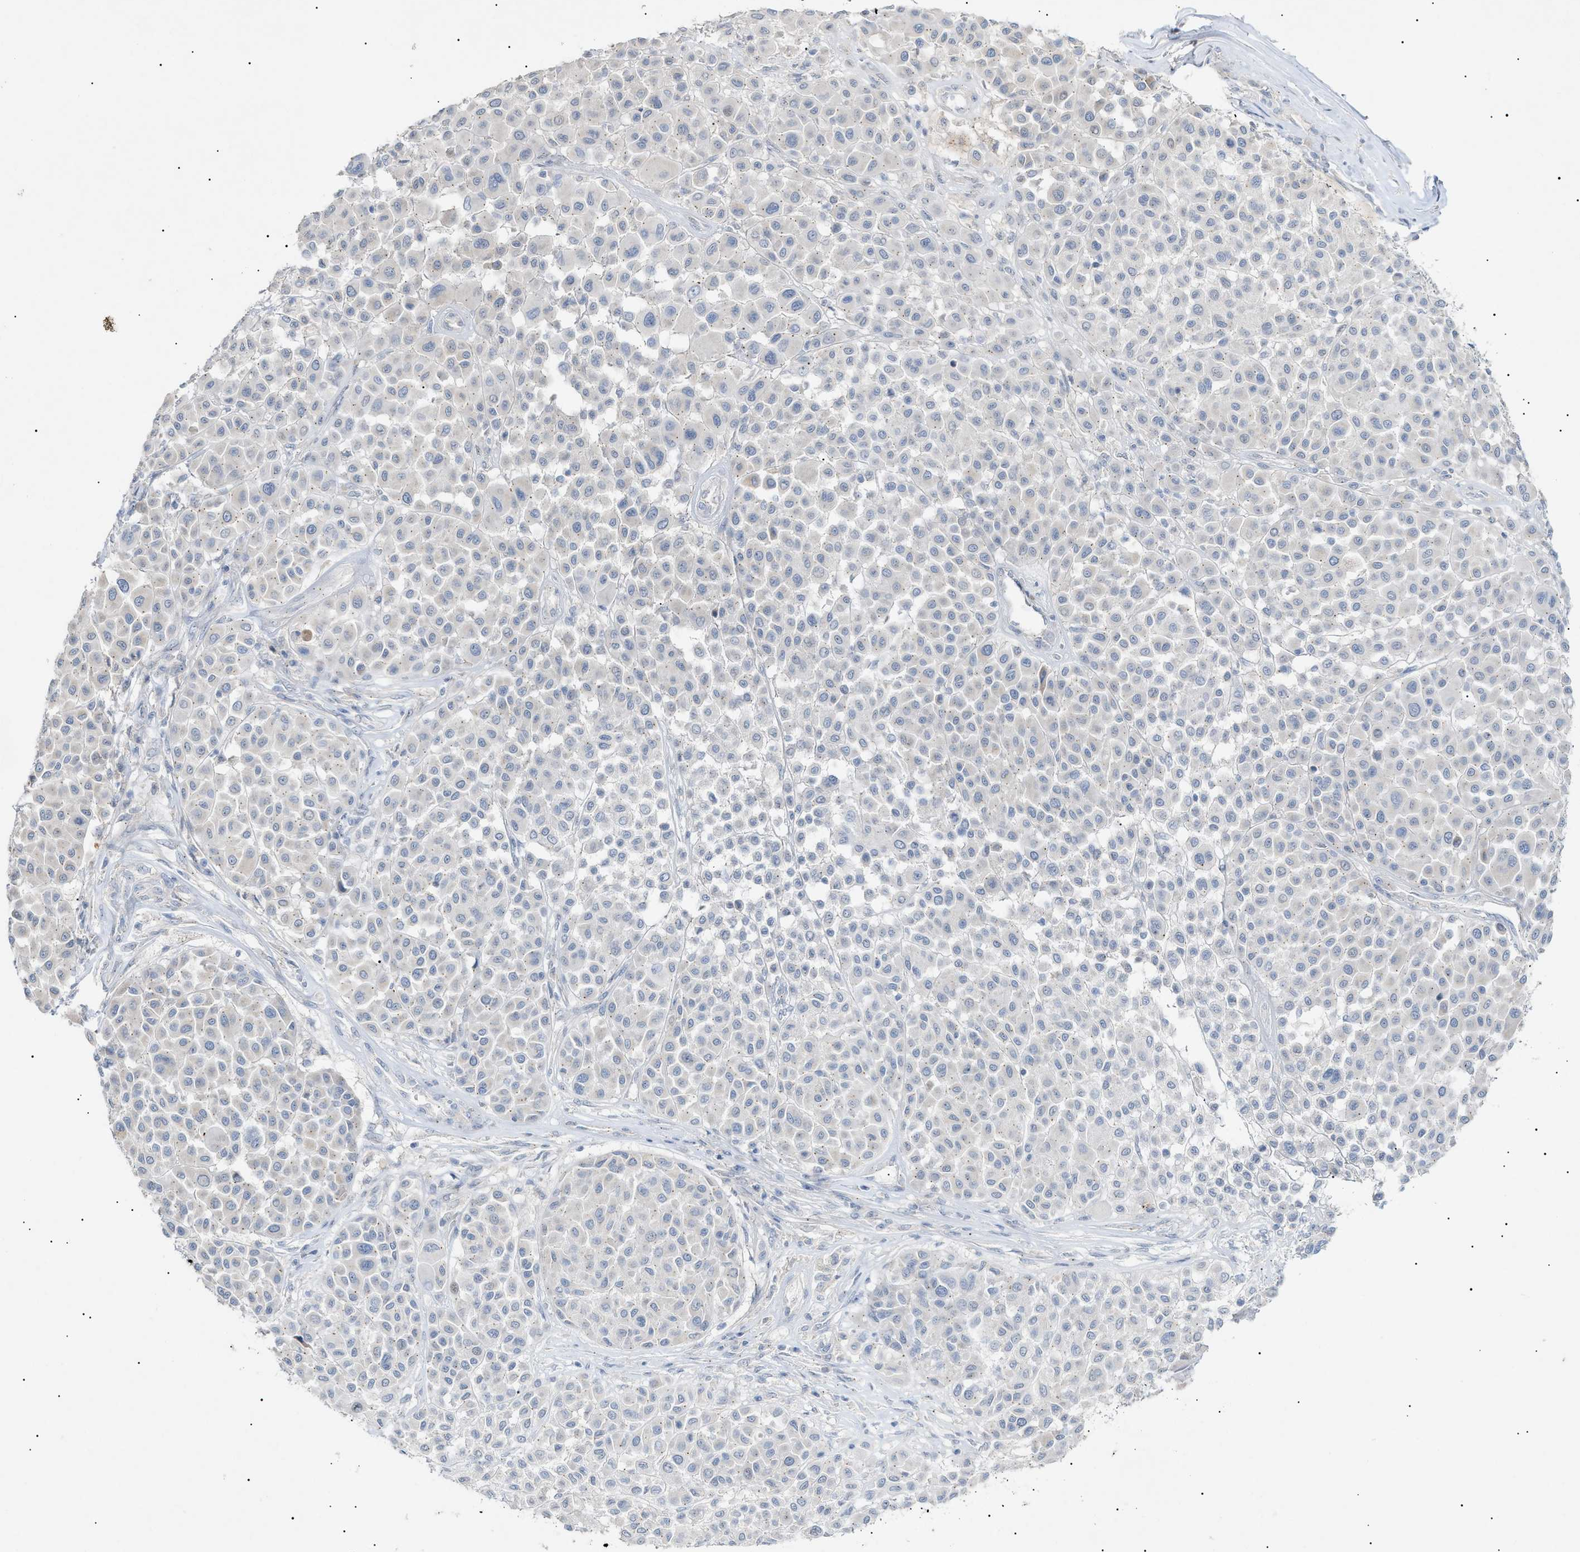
{"staining": {"intensity": "negative", "quantity": "none", "location": "none"}, "tissue": "melanoma", "cell_type": "Tumor cells", "image_type": "cancer", "snomed": [{"axis": "morphology", "description": "Malignant melanoma, Metastatic site"}, {"axis": "topography", "description": "Soft tissue"}], "caption": "Immunohistochemistry of human malignant melanoma (metastatic site) displays no staining in tumor cells.", "gene": "SLC25A31", "patient": {"sex": "male", "age": 41}}